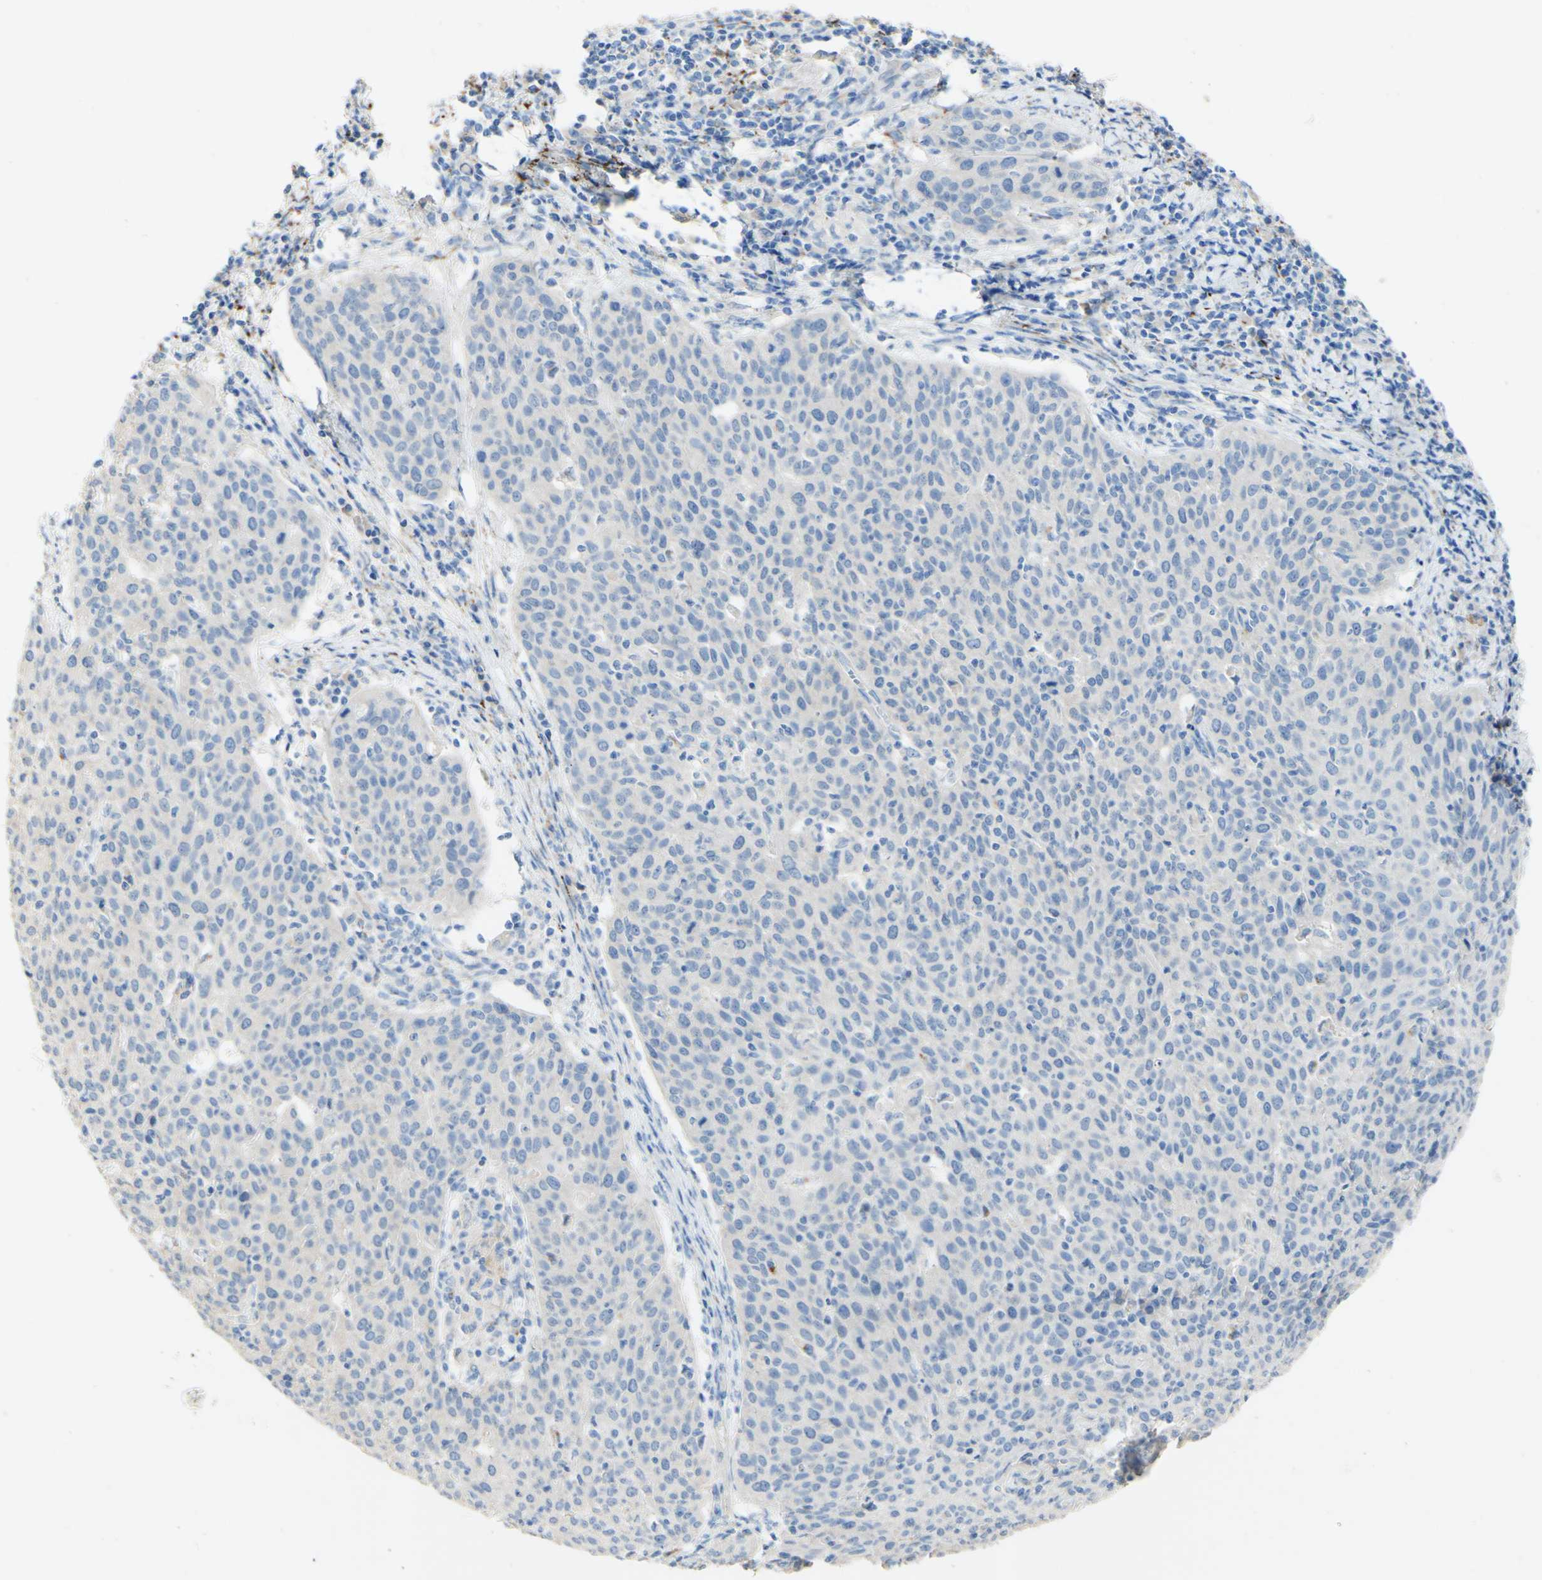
{"staining": {"intensity": "negative", "quantity": "none", "location": "none"}, "tissue": "cervical cancer", "cell_type": "Tumor cells", "image_type": "cancer", "snomed": [{"axis": "morphology", "description": "Squamous cell carcinoma, NOS"}, {"axis": "topography", "description": "Cervix"}], "caption": "Immunohistochemical staining of human cervical cancer (squamous cell carcinoma) shows no significant staining in tumor cells.", "gene": "FGF4", "patient": {"sex": "female", "age": 38}}